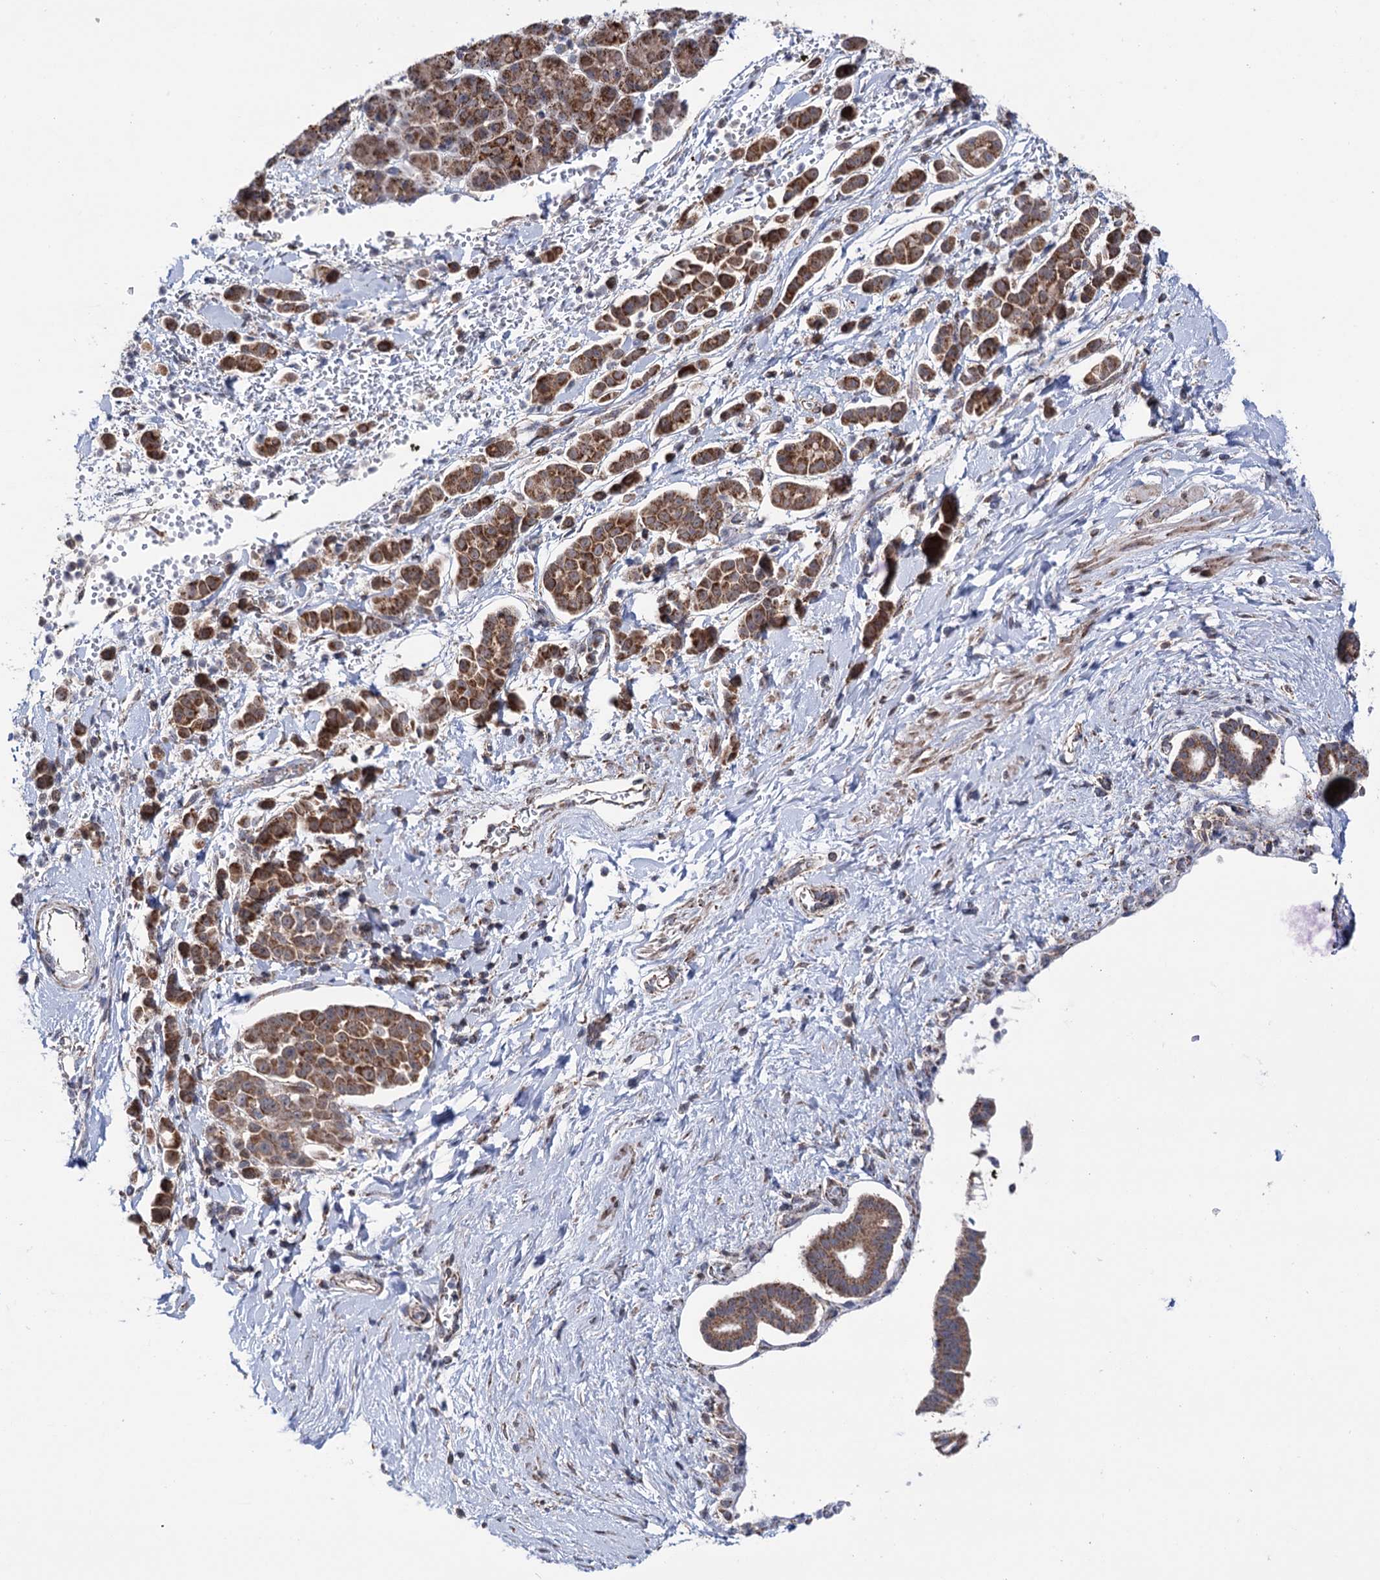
{"staining": {"intensity": "strong", "quantity": ">75%", "location": "cytoplasmic/membranous"}, "tissue": "pancreatic cancer", "cell_type": "Tumor cells", "image_type": "cancer", "snomed": [{"axis": "morphology", "description": "Normal tissue, NOS"}, {"axis": "morphology", "description": "Adenocarcinoma, NOS"}, {"axis": "topography", "description": "Pancreas"}], "caption": "The photomicrograph displays immunohistochemical staining of adenocarcinoma (pancreatic). There is strong cytoplasmic/membranous staining is seen in approximately >75% of tumor cells.", "gene": "SUCLA2", "patient": {"sex": "female", "age": 64}}